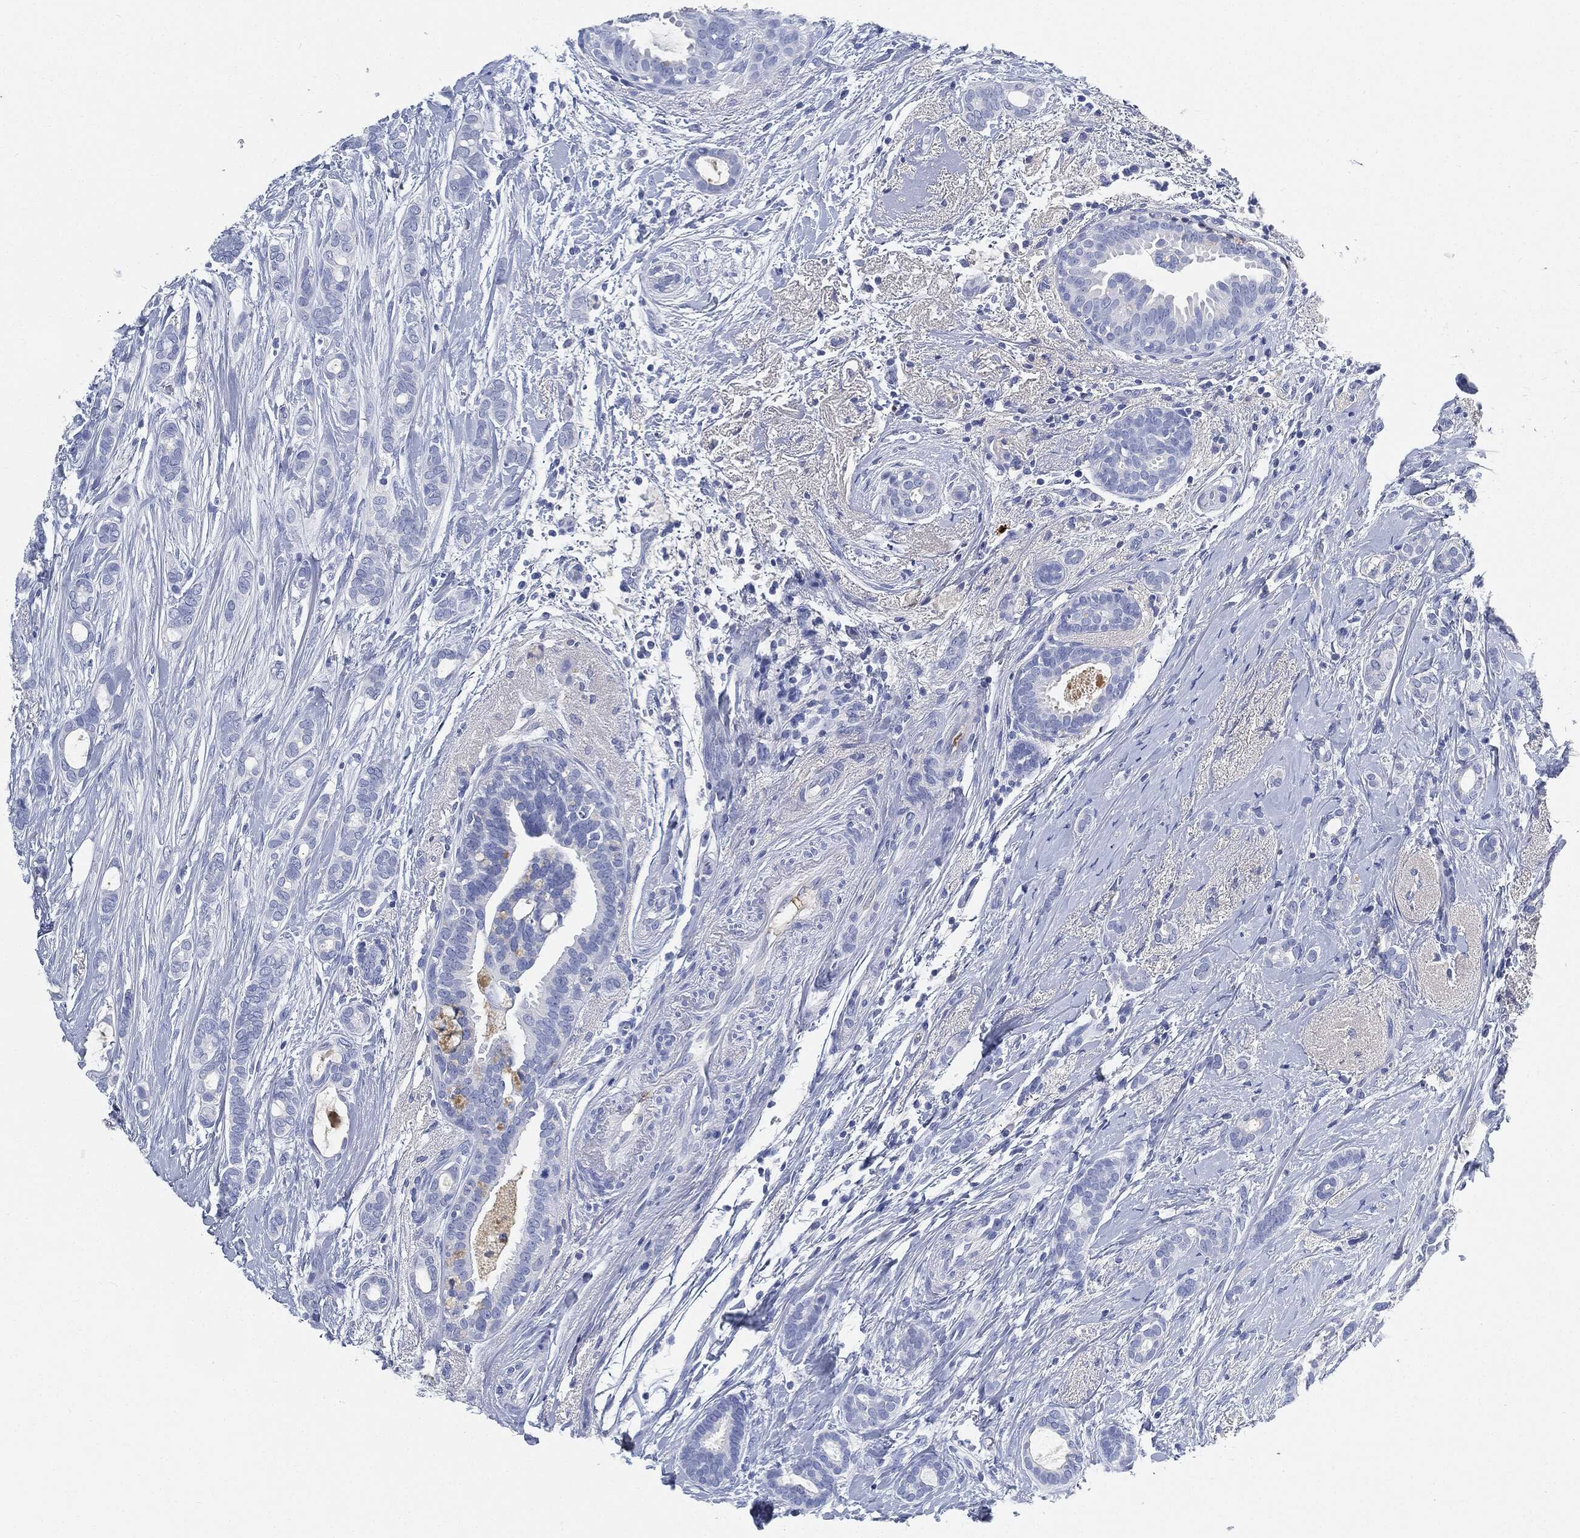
{"staining": {"intensity": "negative", "quantity": "none", "location": "none"}, "tissue": "breast cancer", "cell_type": "Tumor cells", "image_type": "cancer", "snomed": [{"axis": "morphology", "description": "Duct carcinoma"}, {"axis": "topography", "description": "Breast"}], "caption": "There is no significant positivity in tumor cells of invasive ductal carcinoma (breast).", "gene": "IGLV6-57", "patient": {"sex": "female", "age": 51}}